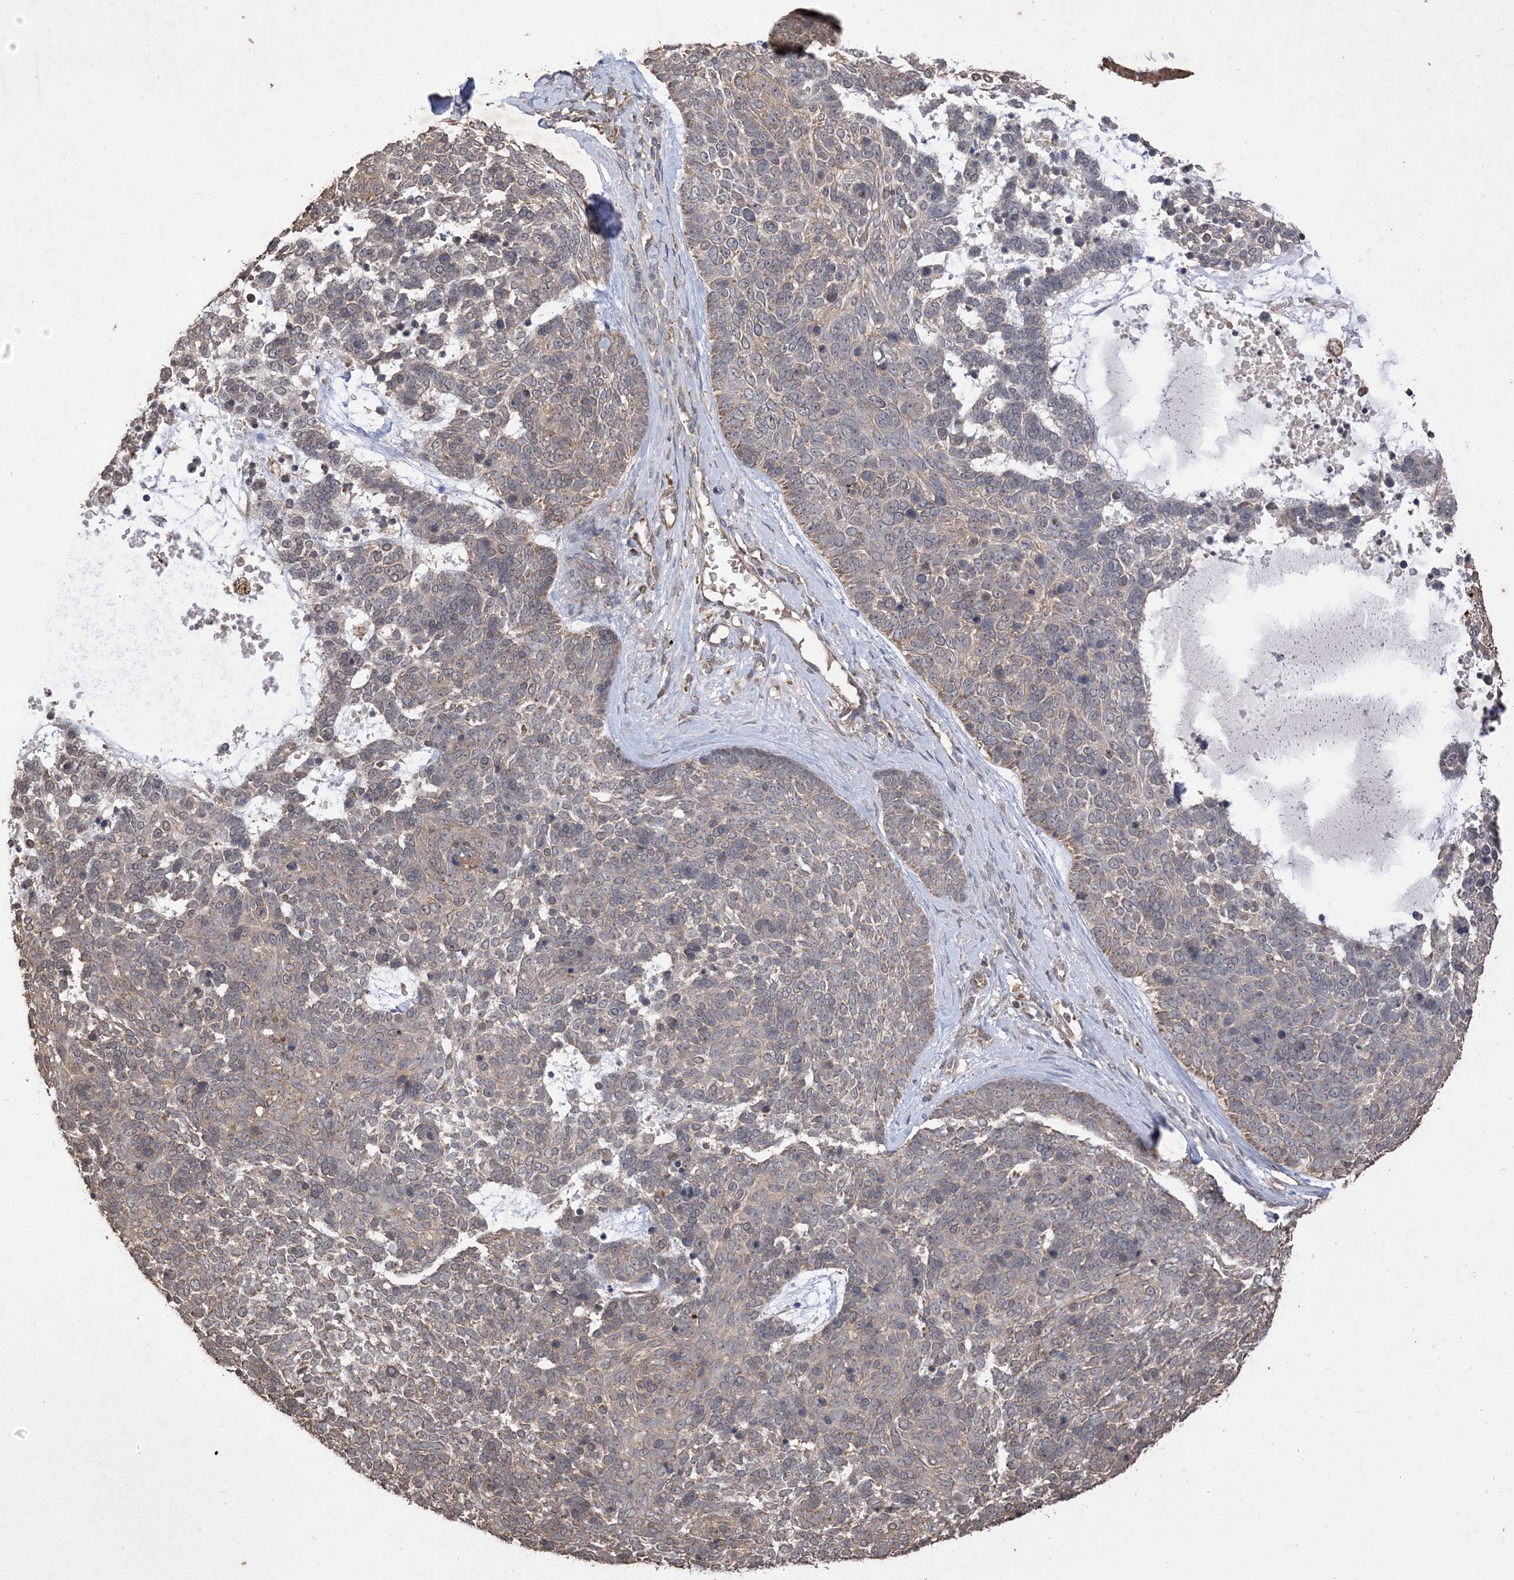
{"staining": {"intensity": "weak", "quantity": "<25%", "location": "cytoplasmic/membranous"}, "tissue": "skin cancer", "cell_type": "Tumor cells", "image_type": "cancer", "snomed": [{"axis": "morphology", "description": "Basal cell carcinoma"}, {"axis": "topography", "description": "Skin"}], "caption": "Image shows no significant protein staining in tumor cells of skin cancer.", "gene": "HPS4", "patient": {"sex": "female", "age": 81}}